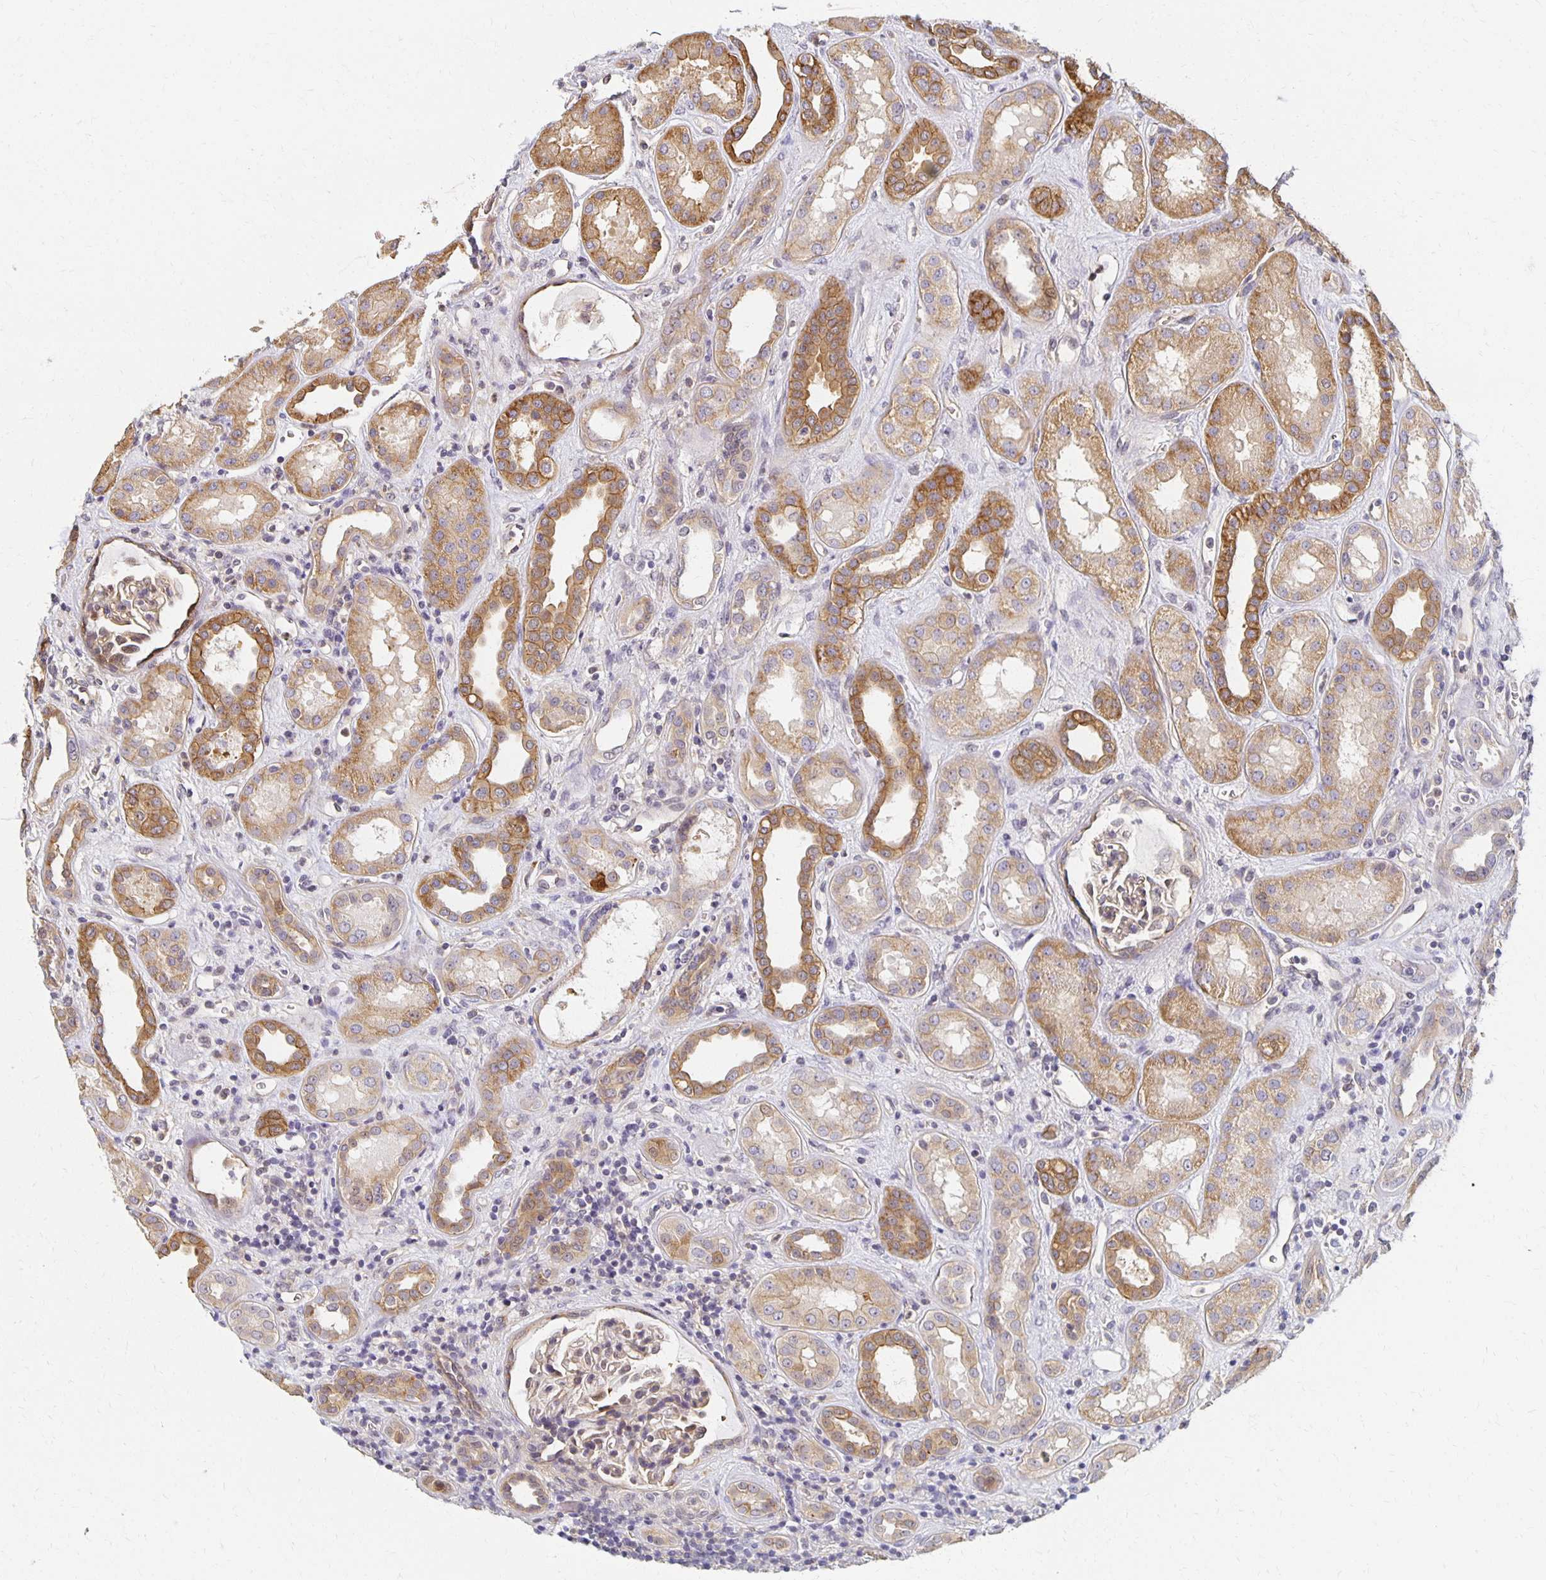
{"staining": {"intensity": "moderate", "quantity": "25%-75%", "location": "cytoplasmic/membranous"}, "tissue": "kidney", "cell_type": "Cells in glomeruli", "image_type": "normal", "snomed": [{"axis": "morphology", "description": "Normal tissue, NOS"}, {"axis": "topography", "description": "Kidney"}], "caption": "This is a photomicrograph of immunohistochemistry staining of unremarkable kidney, which shows moderate expression in the cytoplasmic/membranous of cells in glomeruli.", "gene": "SORL1", "patient": {"sex": "male", "age": 59}}